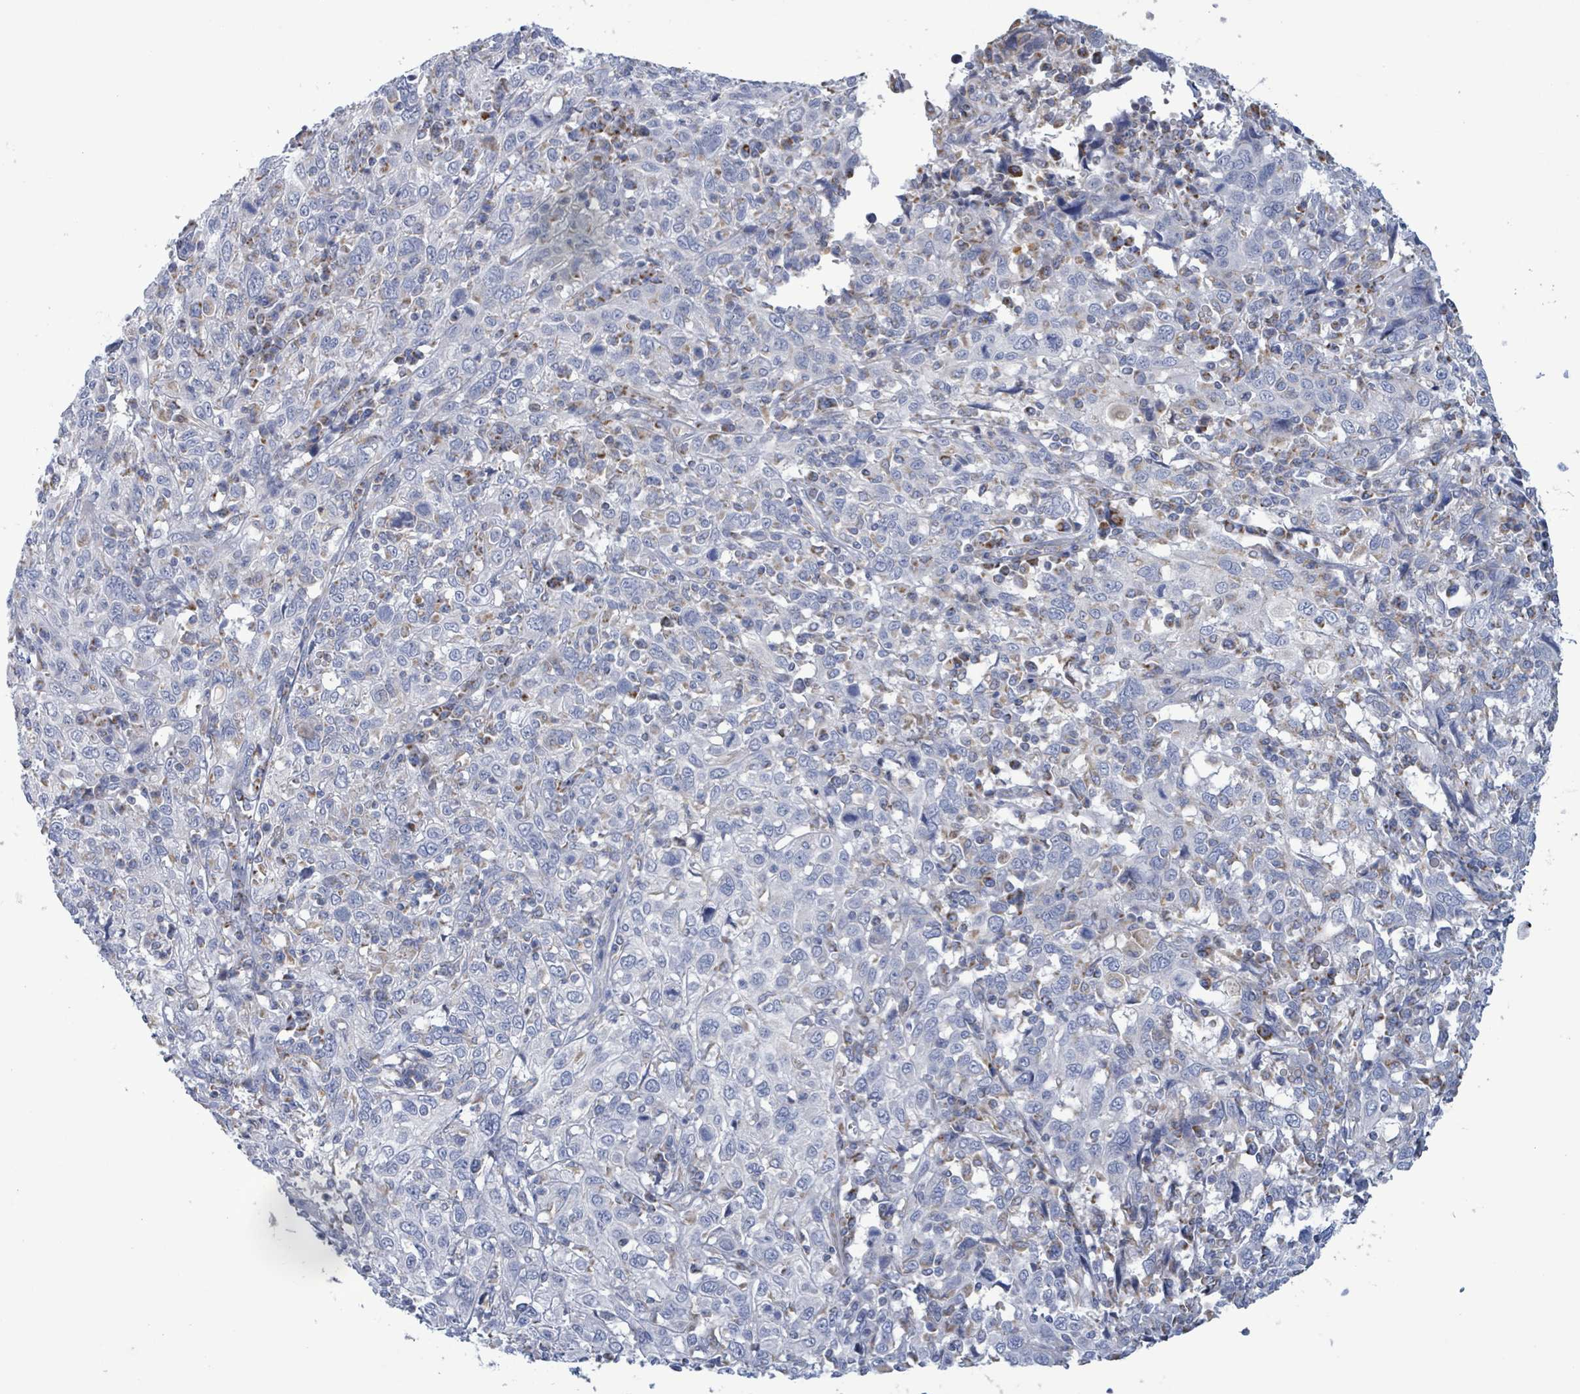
{"staining": {"intensity": "negative", "quantity": "none", "location": "none"}, "tissue": "cervical cancer", "cell_type": "Tumor cells", "image_type": "cancer", "snomed": [{"axis": "morphology", "description": "Squamous cell carcinoma, NOS"}, {"axis": "topography", "description": "Cervix"}], "caption": "Tumor cells show no significant protein staining in cervical cancer (squamous cell carcinoma).", "gene": "AKR1C4", "patient": {"sex": "female", "age": 46}}